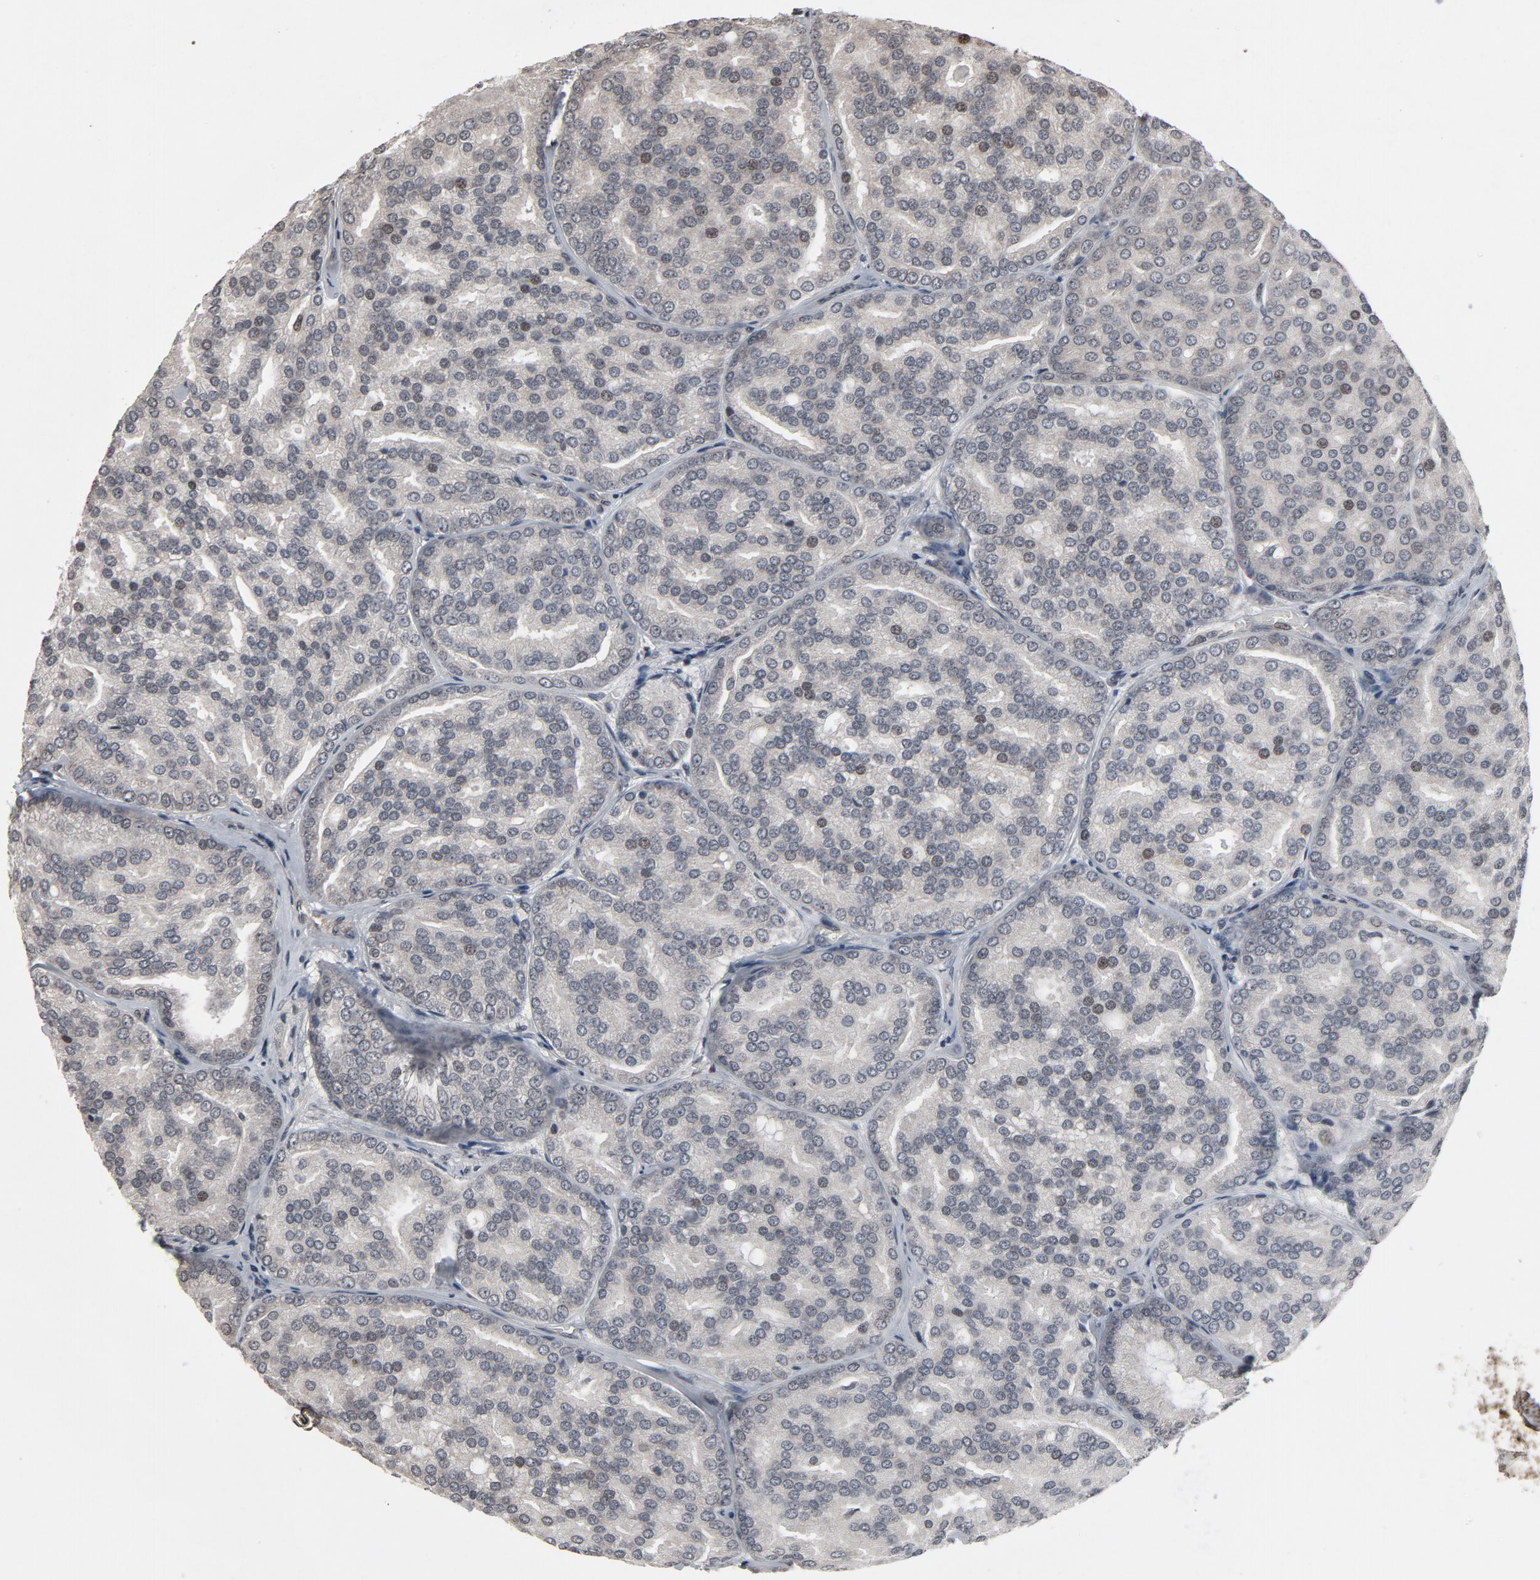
{"staining": {"intensity": "weak", "quantity": "<25%", "location": "cytoplasmic/membranous,nuclear"}, "tissue": "prostate cancer", "cell_type": "Tumor cells", "image_type": "cancer", "snomed": [{"axis": "morphology", "description": "Adenocarcinoma, High grade"}, {"axis": "topography", "description": "Prostate"}], "caption": "Adenocarcinoma (high-grade) (prostate) was stained to show a protein in brown. There is no significant staining in tumor cells.", "gene": "POM121", "patient": {"sex": "male", "age": 64}}